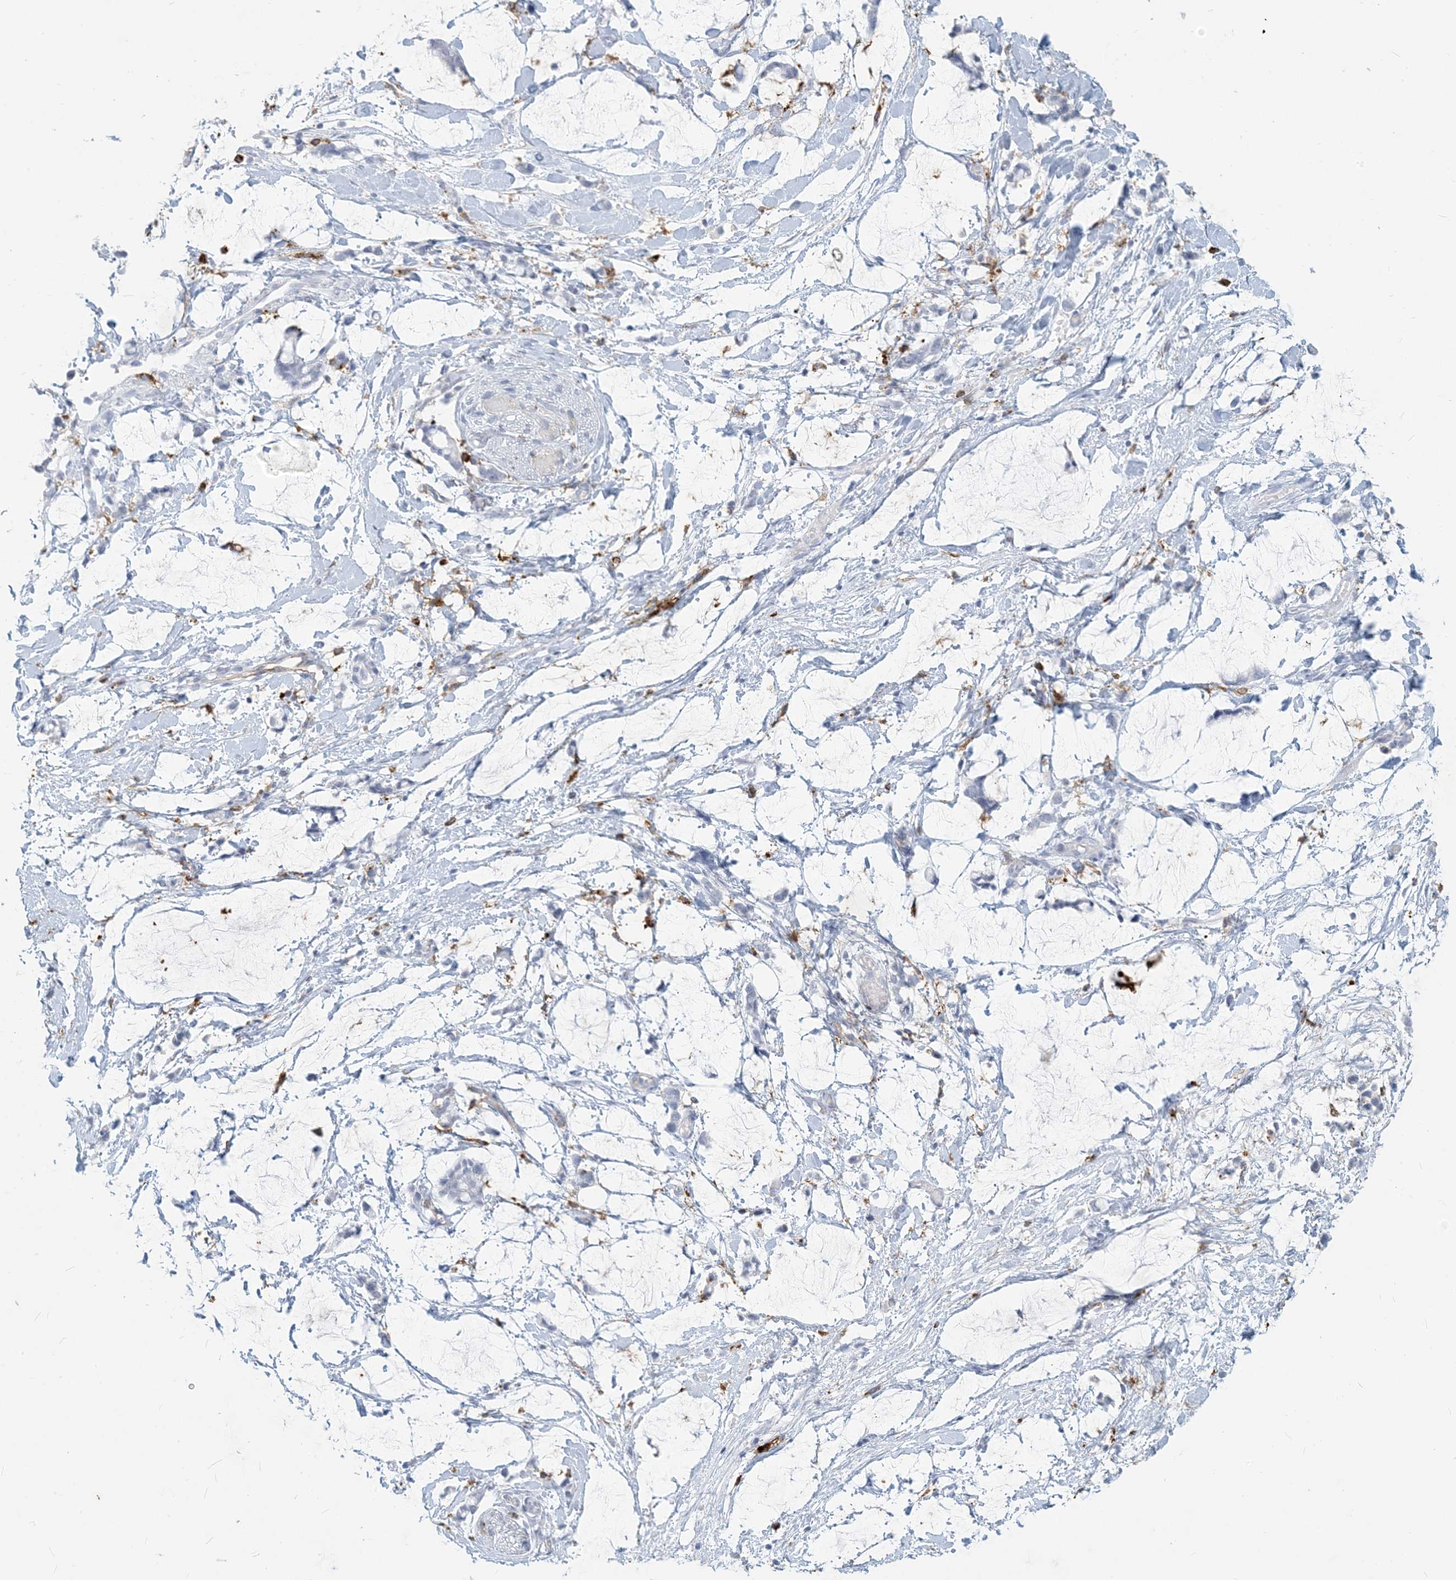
{"staining": {"intensity": "negative", "quantity": "none", "location": "none"}, "tissue": "adipose tissue", "cell_type": "Adipocytes", "image_type": "normal", "snomed": [{"axis": "morphology", "description": "Normal tissue, NOS"}, {"axis": "morphology", "description": "Adenocarcinoma, NOS"}, {"axis": "topography", "description": "Colon"}, {"axis": "topography", "description": "Peripheral nerve tissue"}], "caption": "Protein analysis of unremarkable adipose tissue exhibits no significant staining in adipocytes.", "gene": "HLA", "patient": {"sex": "male", "age": 14}}